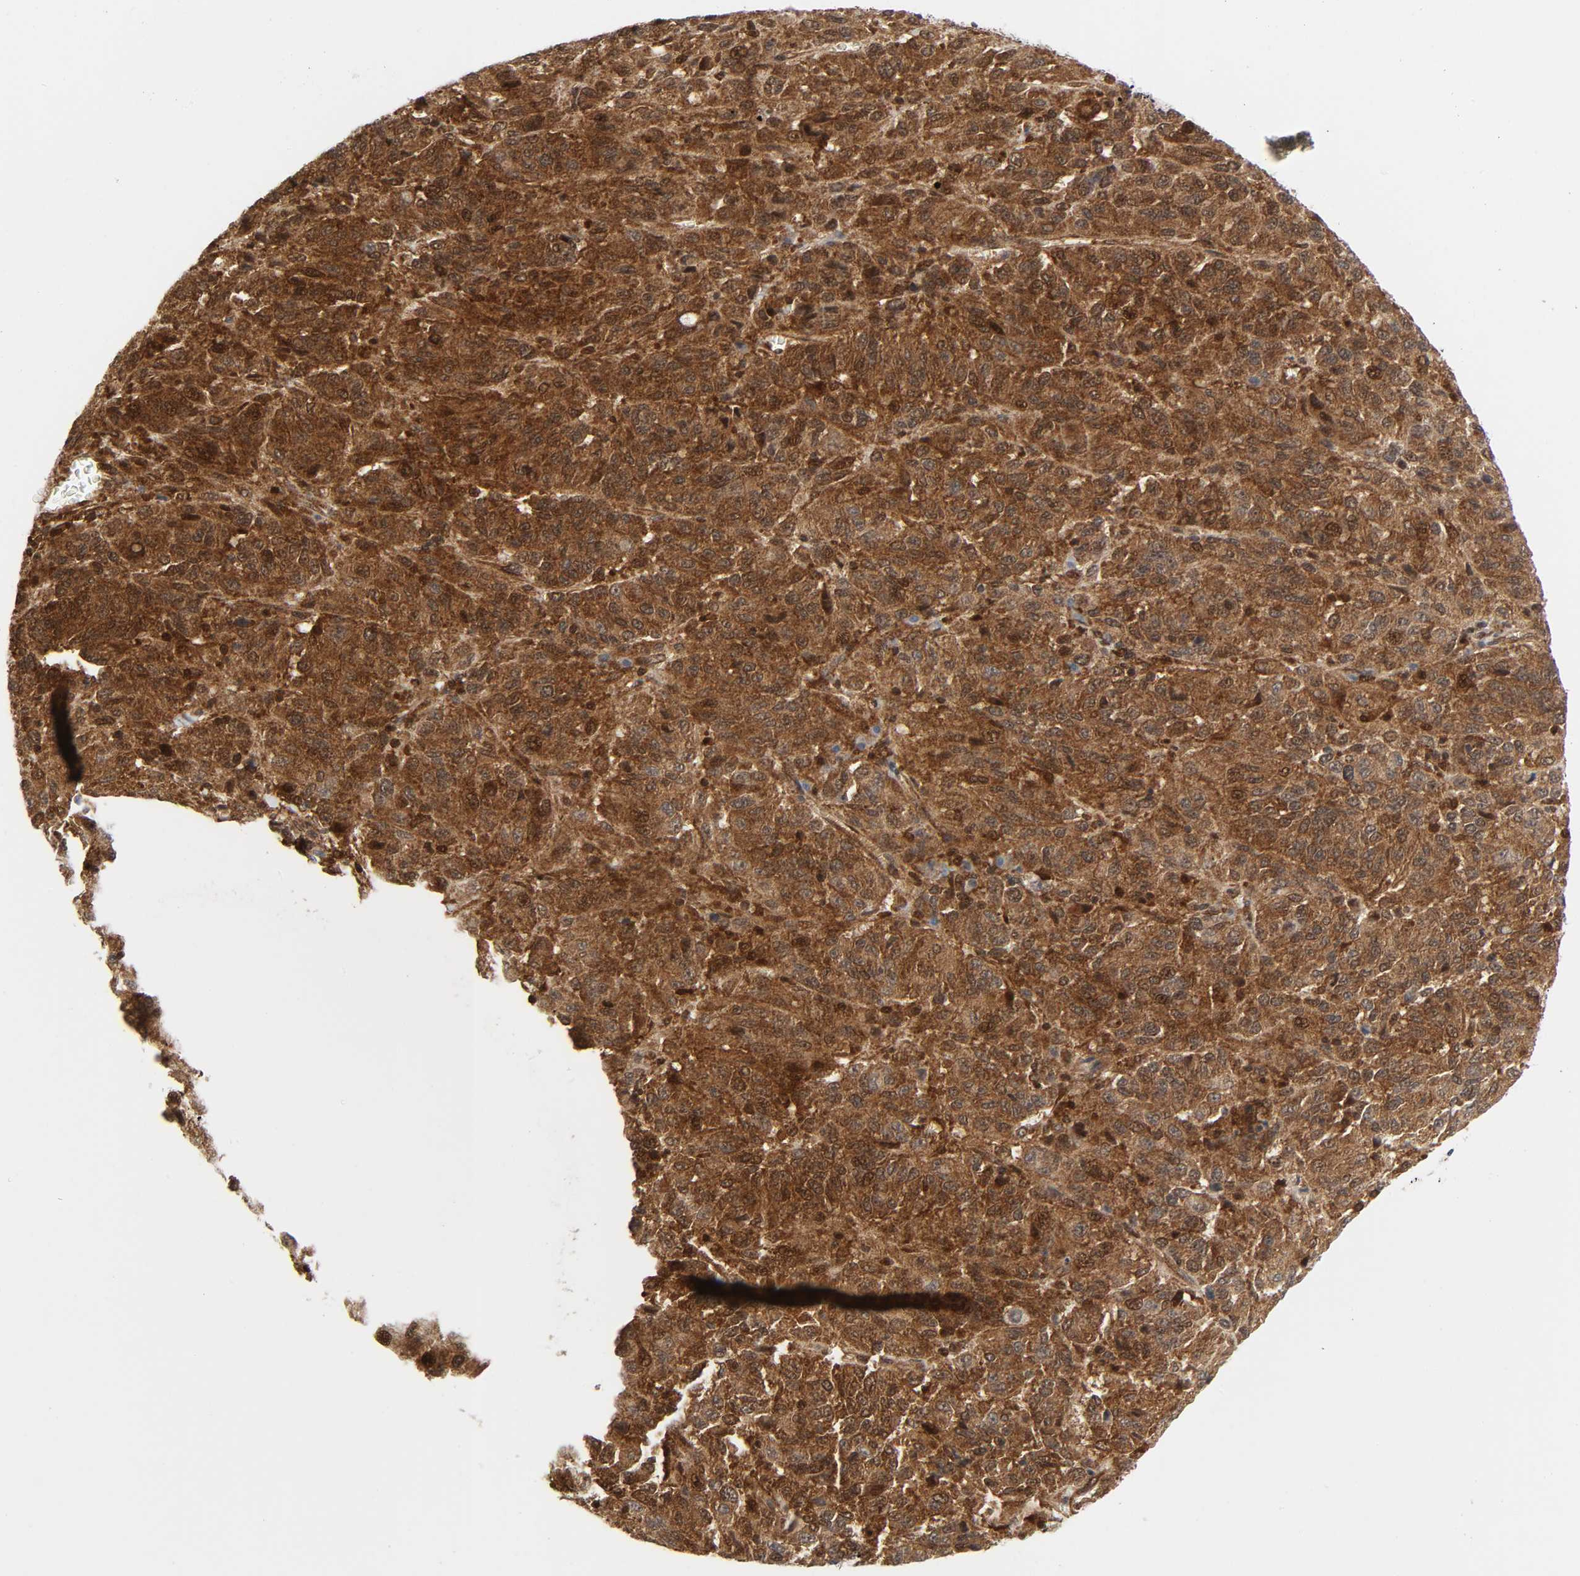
{"staining": {"intensity": "strong", "quantity": ">75%", "location": "cytoplasmic/membranous"}, "tissue": "melanoma", "cell_type": "Tumor cells", "image_type": "cancer", "snomed": [{"axis": "morphology", "description": "Malignant melanoma, Metastatic site"}, {"axis": "topography", "description": "Lung"}], "caption": "Immunohistochemistry (DAB (3,3'-diaminobenzidine)) staining of malignant melanoma (metastatic site) exhibits strong cytoplasmic/membranous protein staining in approximately >75% of tumor cells. The protein is shown in brown color, while the nuclei are stained blue.", "gene": "MAPK1", "patient": {"sex": "male", "age": 64}}